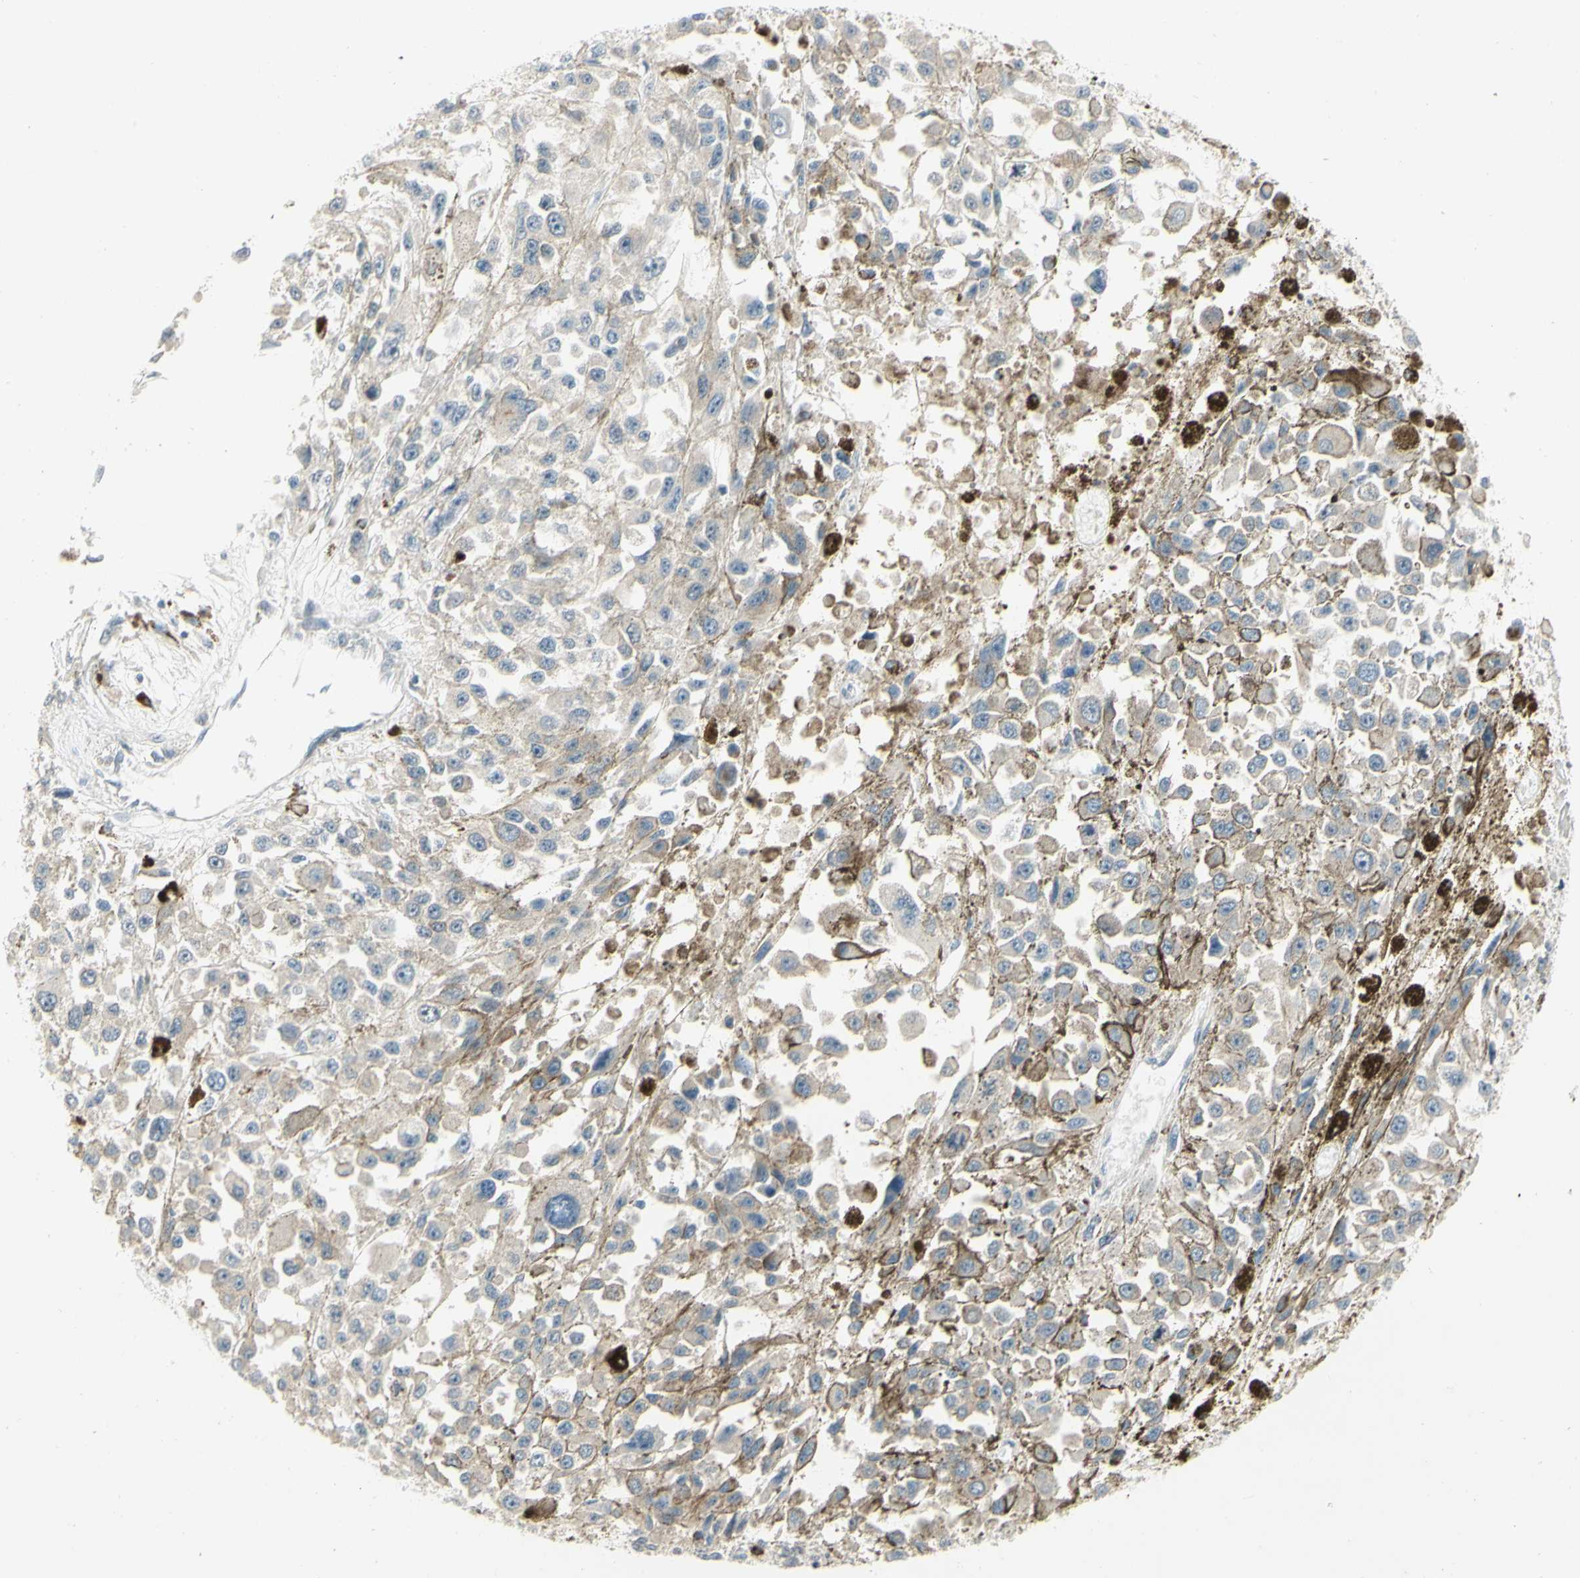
{"staining": {"intensity": "moderate", "quantity": "<25%", "location": "cytoplasmic/membranous"}, "tissue": "melanoma", "cell_type": "Tumor cells", "image_type": "cancer", "snomed": [{"axis": "morphology", "description": "Malignant melanoma, Metastatic site"}, {"axis": "topography", "description": "Lymph node"}], "caption": "Immunohistochemical staining of human malignant melanoma (metastatic site) displays low levels of moderate cytoplasmic/membranous expression in approximately <25% of tumor cells.", "gene": "CCNB2", "patient": {"sex": "male", "age": 59}}